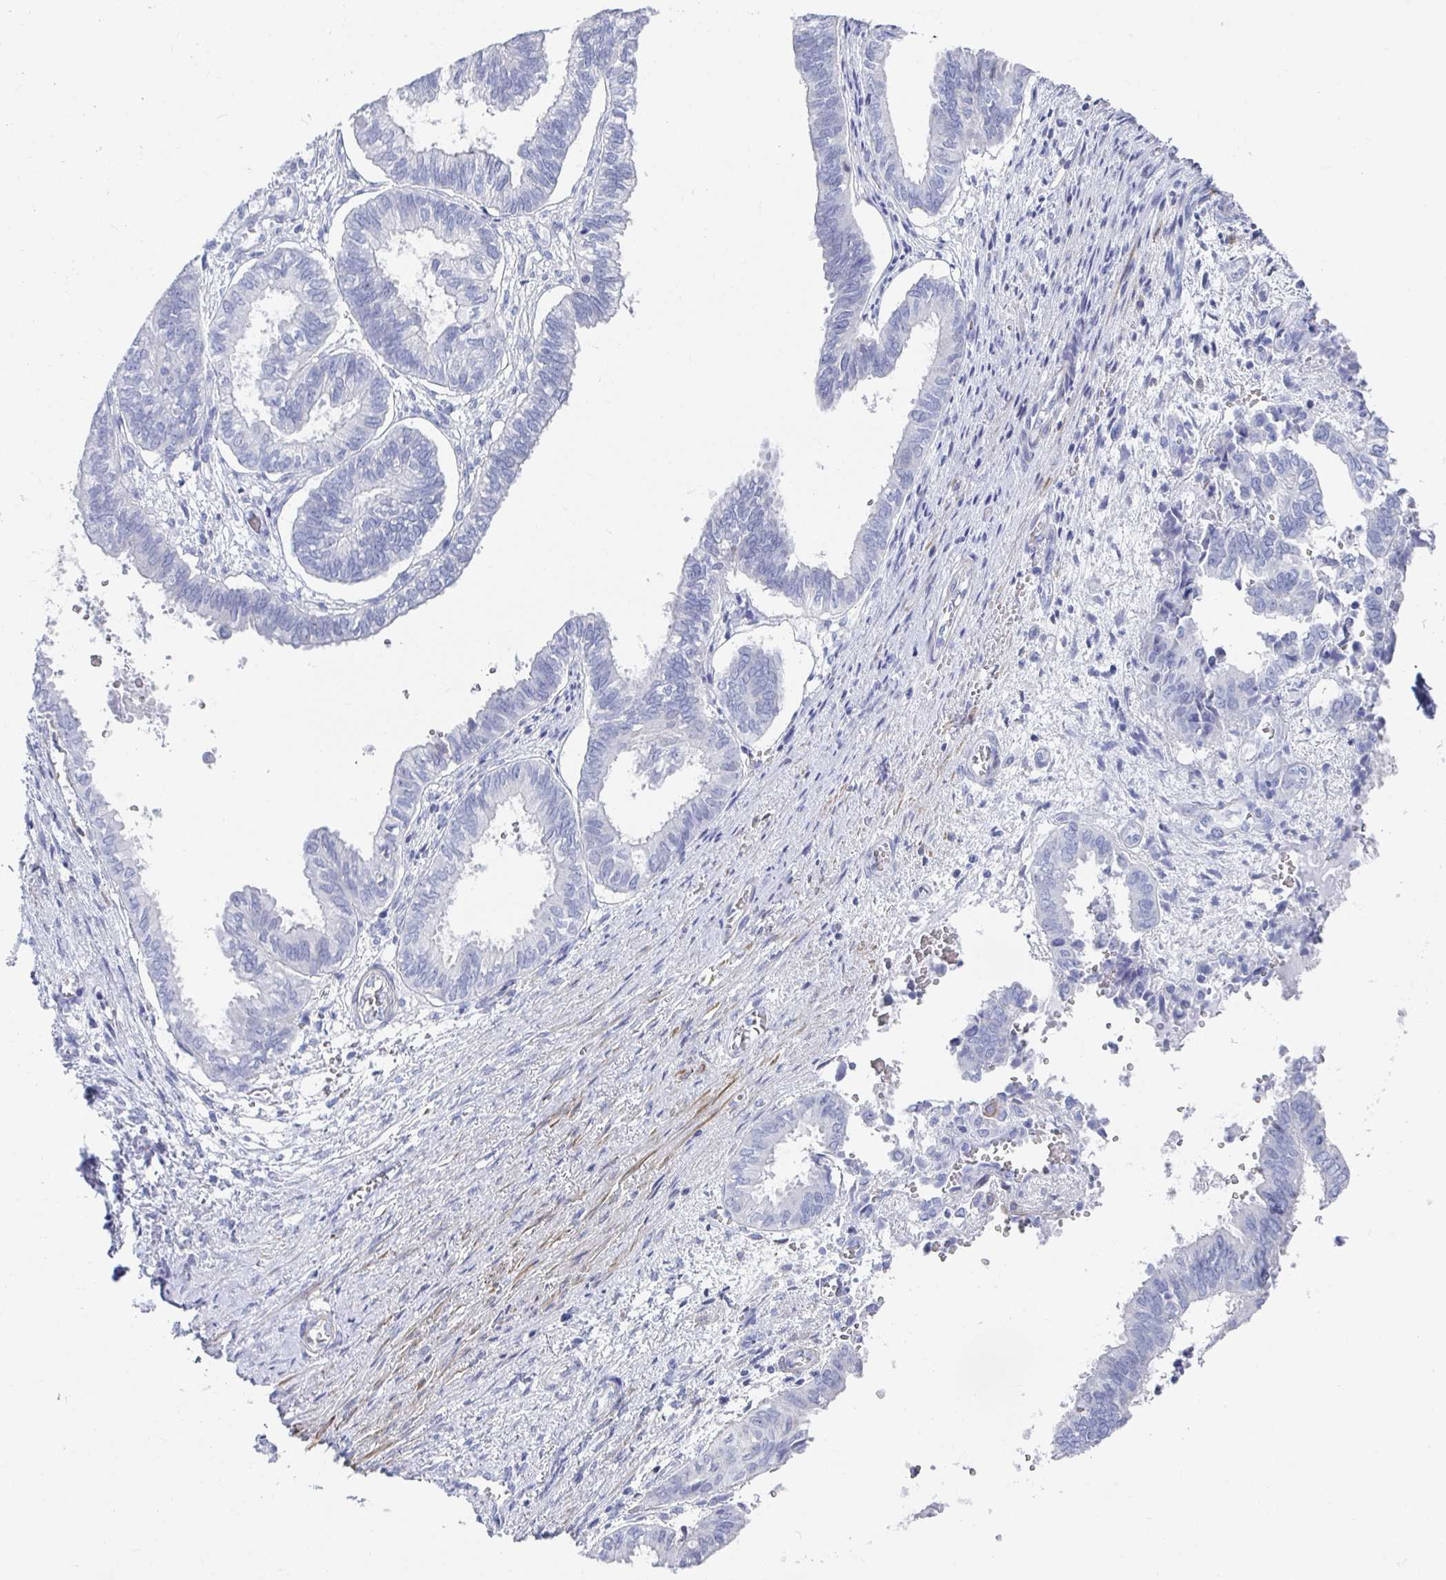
{"staining": {"intensity": "negative", "quantity": "none", "location": "none"}, "tissue": "ovarian cancer", "cell_type": "Tumor cells", "image_type": "cancer", "snomed": [{"axis": "morphology", "description": "Carcinoma, endometroid"}, {"axis": "topography", "description": "Ovary"}], "caption": "Immunohistochemistry of human ovarian cancer shows no expression in tumor cells.", "gene": "ZFP82", "patient": {"sex": "female", "age": 64}}